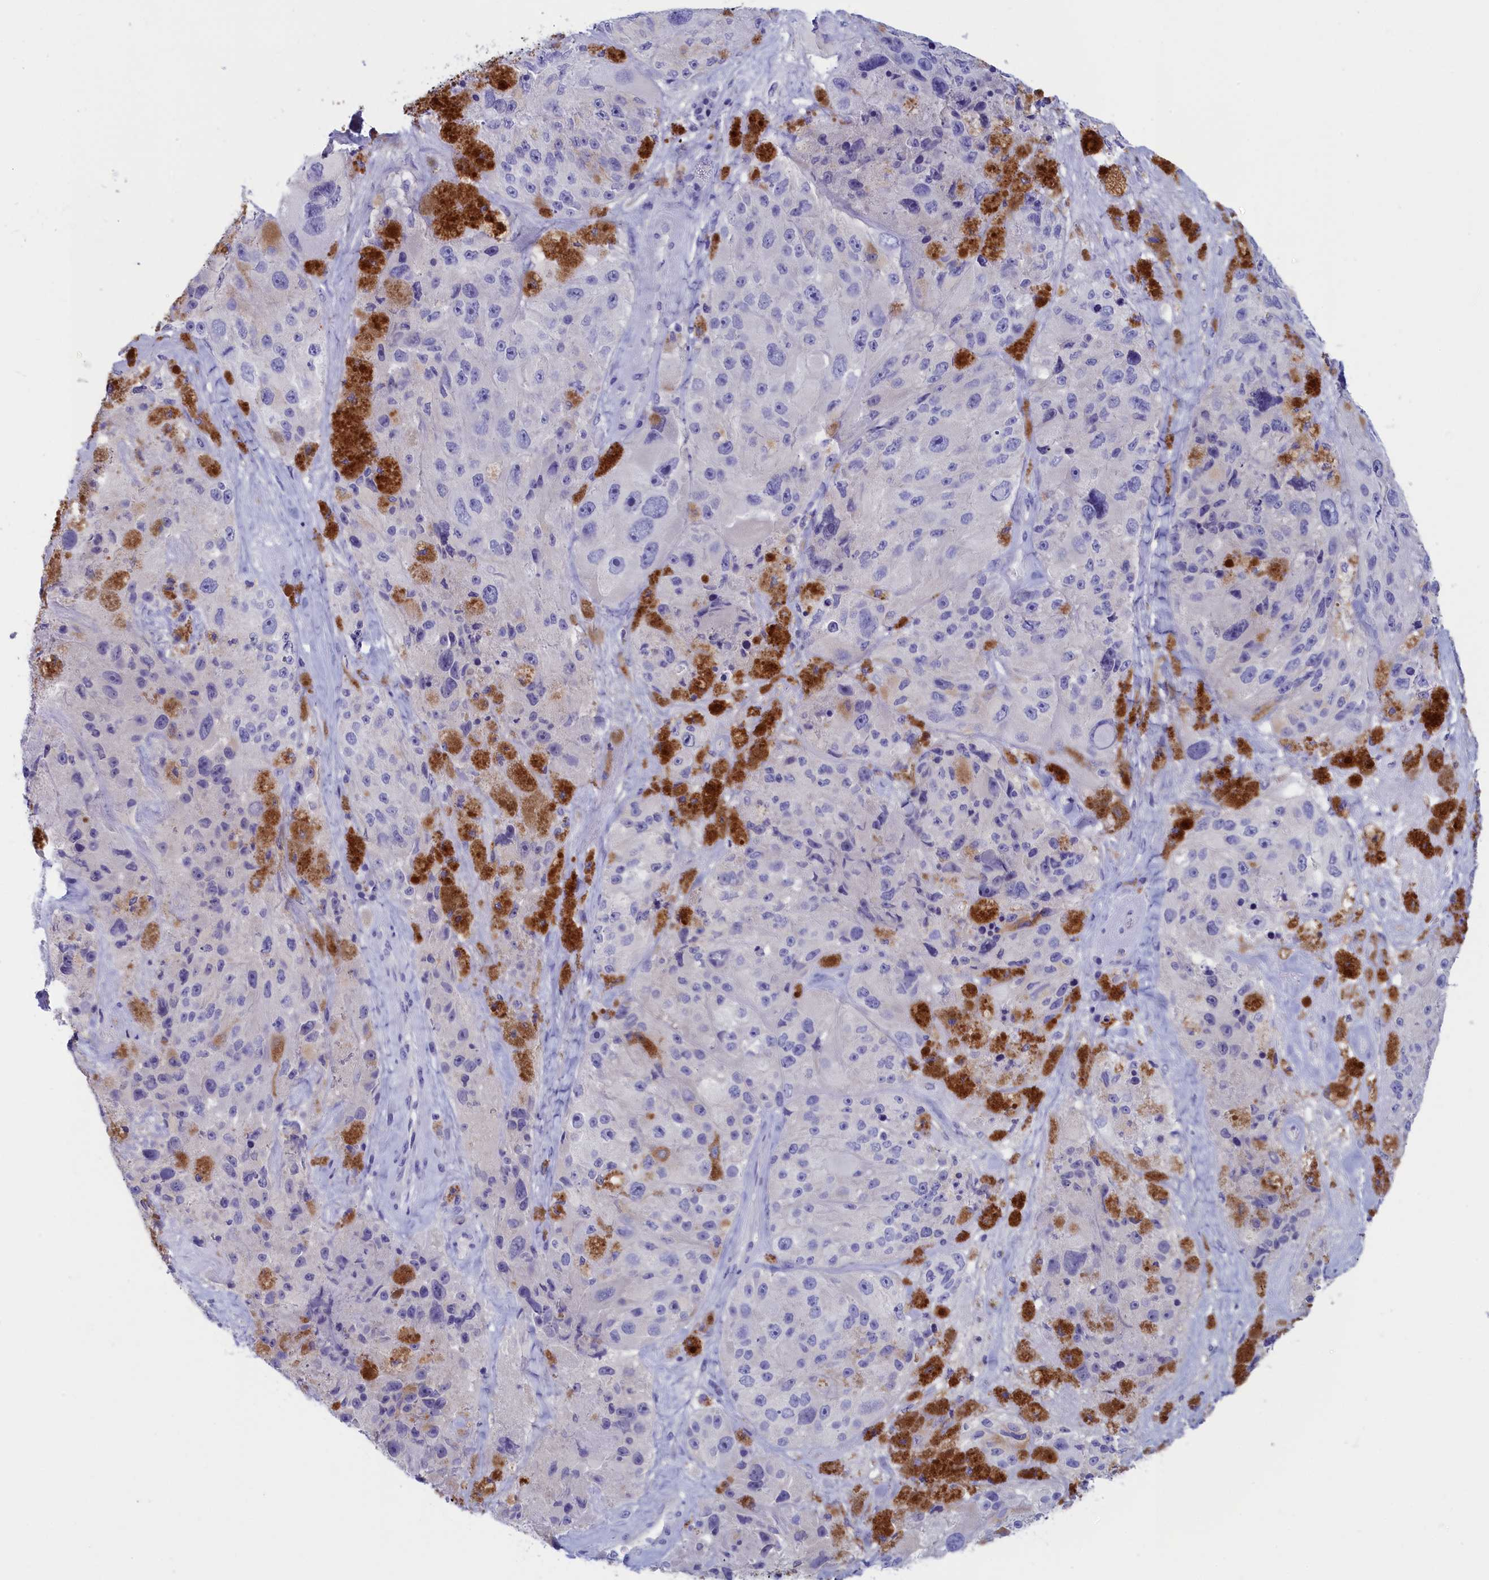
{"staining": {"intensity": "negative", "quantity": "none", "location": "none"}, "tissue": "melanoma", "cell_type": "Tumor cells", "image_type": "cancer", "snomed": [{"axis": "morphology", "description": "Malignant melanoma, Metastatic site"}, {"axis": "topography", "description": "Lymph node"}], "caption": "Malignant melanoma (metastatic site) stained for a protein using IHC demonstrates no expression tumor cells.", "gene": "ANKRD2", "patient": {"sex": "male", "age": 62}}